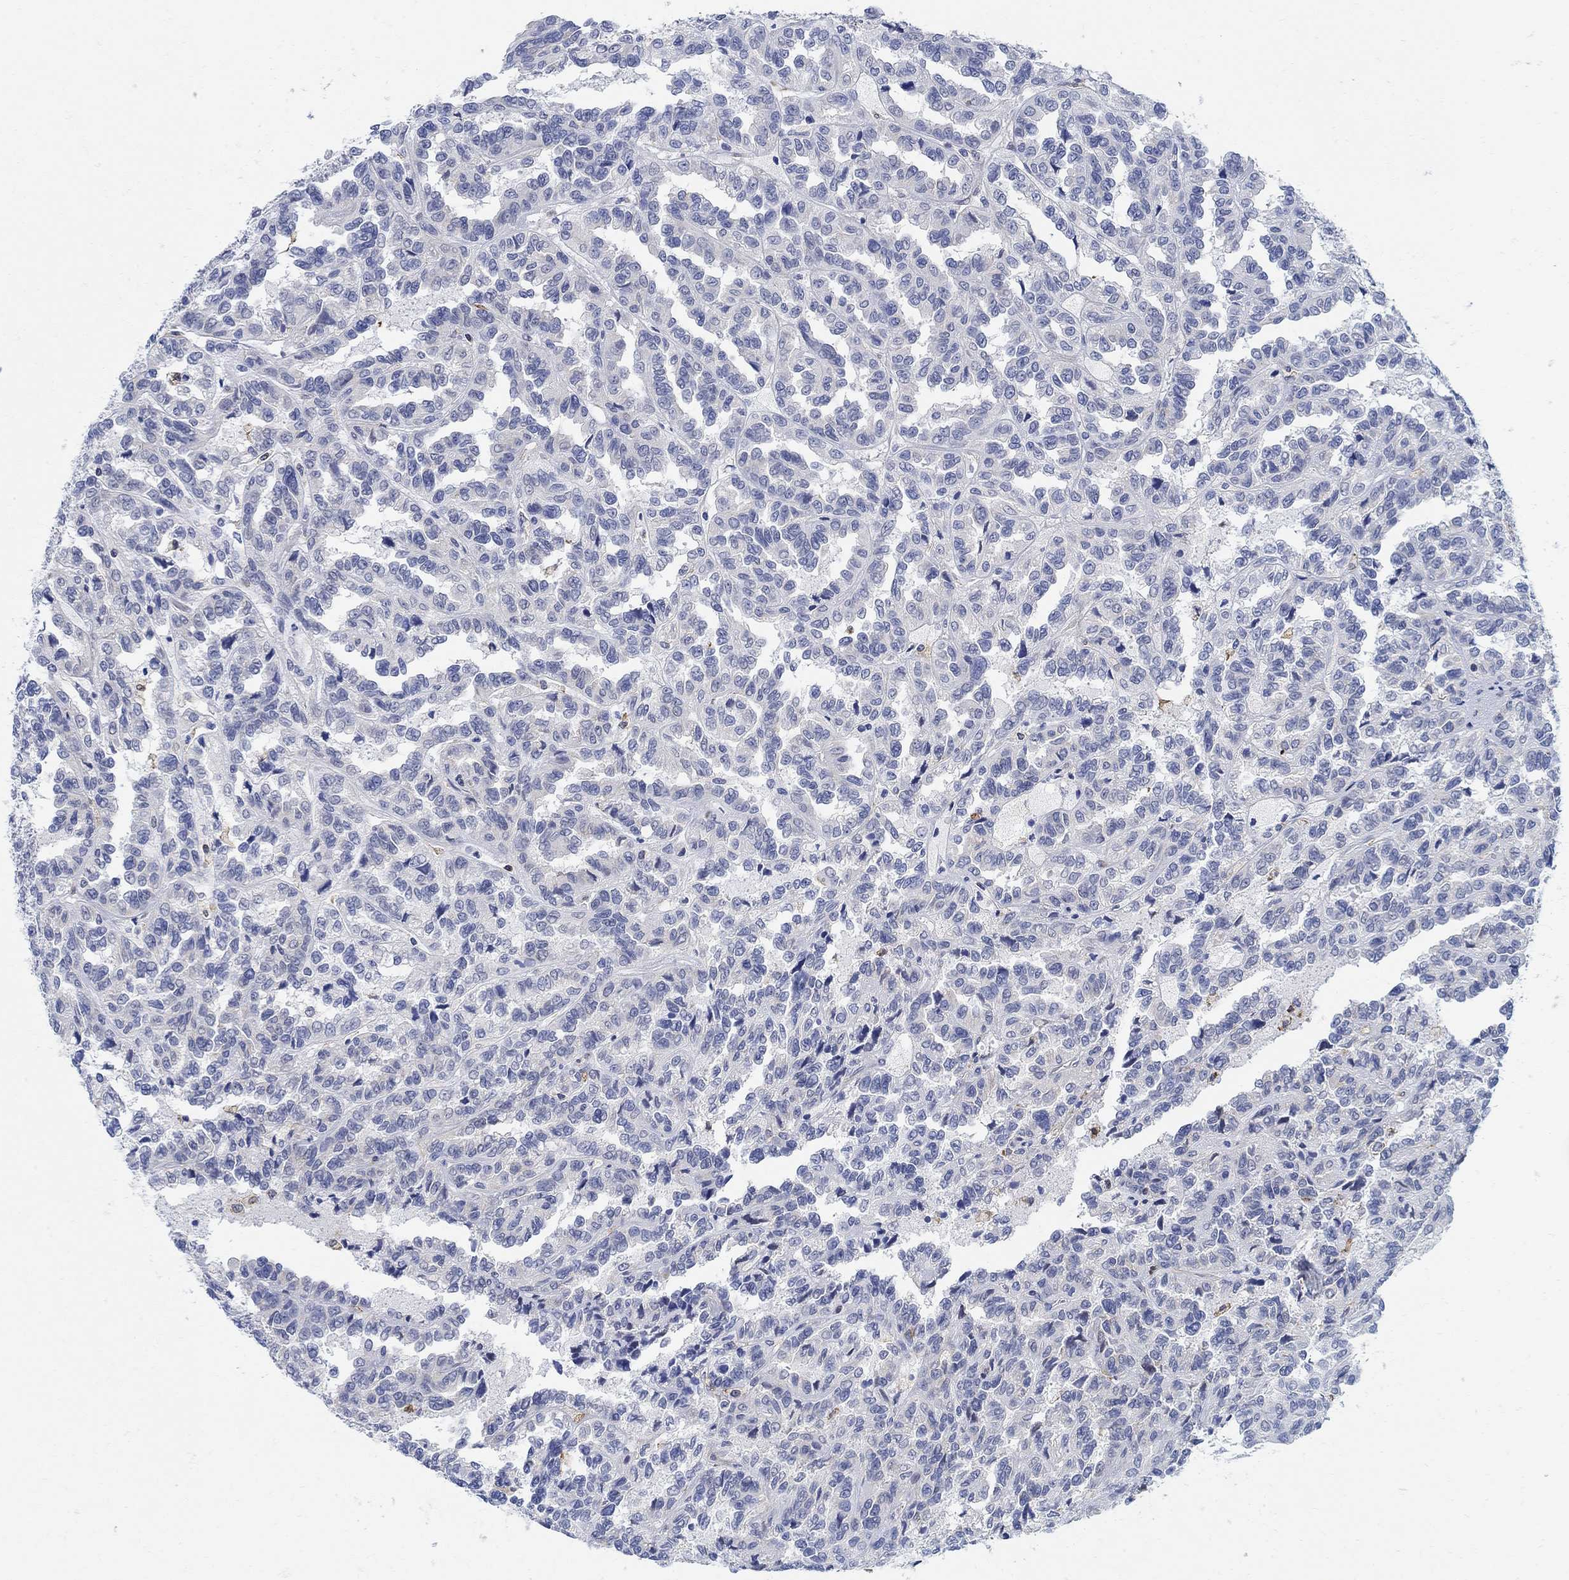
{"staining": {"intensity": "negative", "quantity": "none", "location": "none"}, "tissue": "renal cancer", "cell_type": "Tumor cells", "image_type": "cancer", "snomed": [{"axis": "morphology", "description": "Adenocarcinoma, NOS"}, {"axis": "topography", "description": "Kidney"}], "caption": "Immunohistochemistry histopathology image of adenocarcinoma (renal) stained for a protein (brown), which exhibits no staining in tumor cells.", "gene": "PHF21B", "patient": {"sex": "male", "age": 79}}